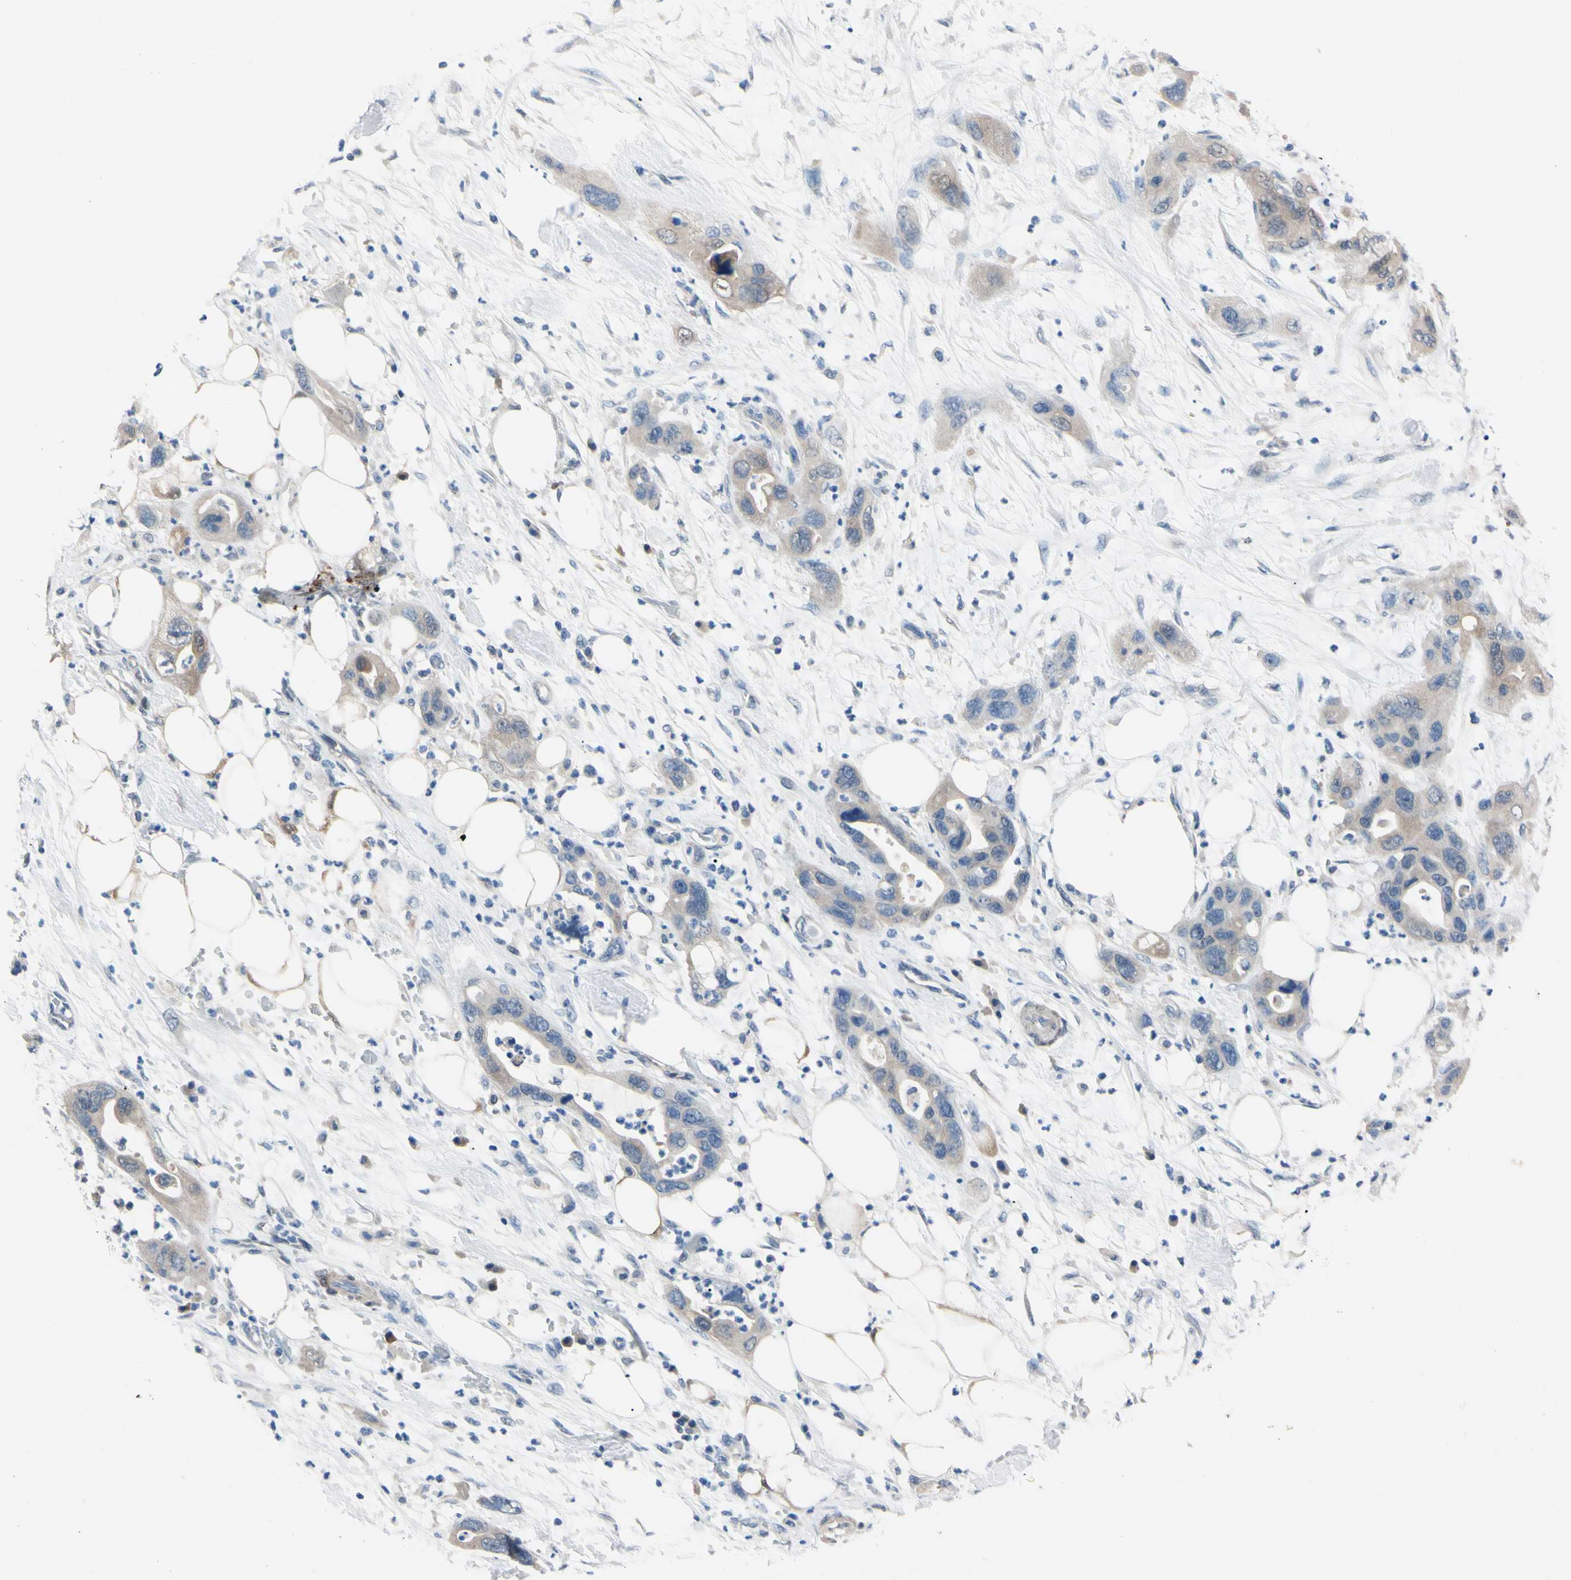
{"staining": {"intensity": "weak", "quantity": ">75%", "location": "cytoplasmic/membranous"}, "tissue": "pancreatic cancer", "cell_type": "Tumor cells", "image_type": "cancer", "snomed": [{"axis": "morphology", "description": "Adenocarcinoma, NOS"}, {"axis": "topography", "description": "Pancreas"}], "caption": "This histopathology image displays immunohistochemistry (IHC) staining of pancreatic cancer, with low weak cytoplasmic/membranous expression in approximately >75% of tumor cells.", "gene": "NOL3", "patient": {"sex": "female", "age": 71}}